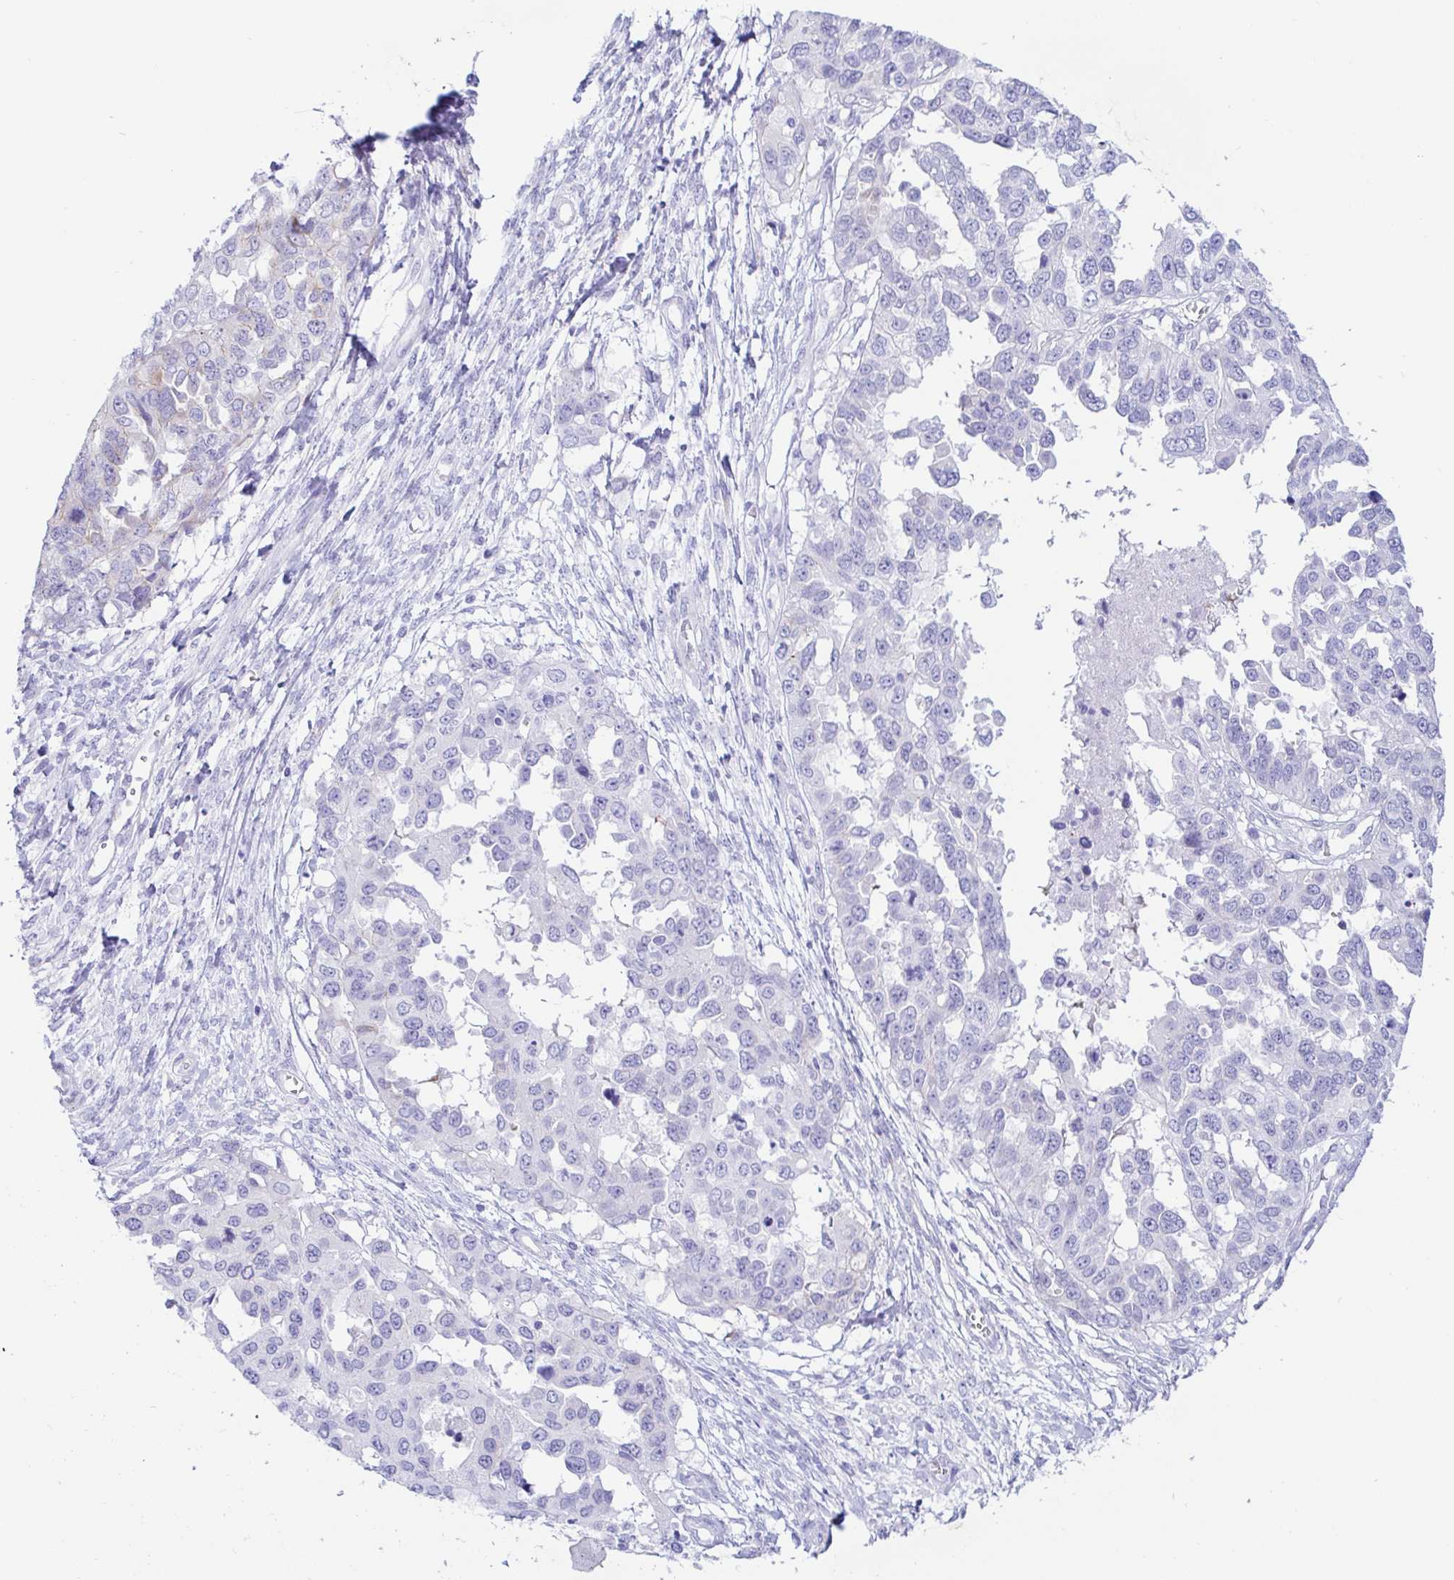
{"staining": {"intensity": "negative", "quantity": "none", "location": "none"}, "tissue": "ovarian cancer", "cell_type": "Tumor cells", "image_type": "cancer", "snomed": [{"axis": "morphology", "description": "Cystadenocarcinoma, serous, NOS"}, {"axis": "topography", "description": "Ovary"}], "caption": "Immunohistochemistry (IHC) of human serous cystadenocarcinoma (ovarian) reveals no expression in tumor cells.", "gene": "PINLYP", "patient": {"sex": "female", "age": 53}}